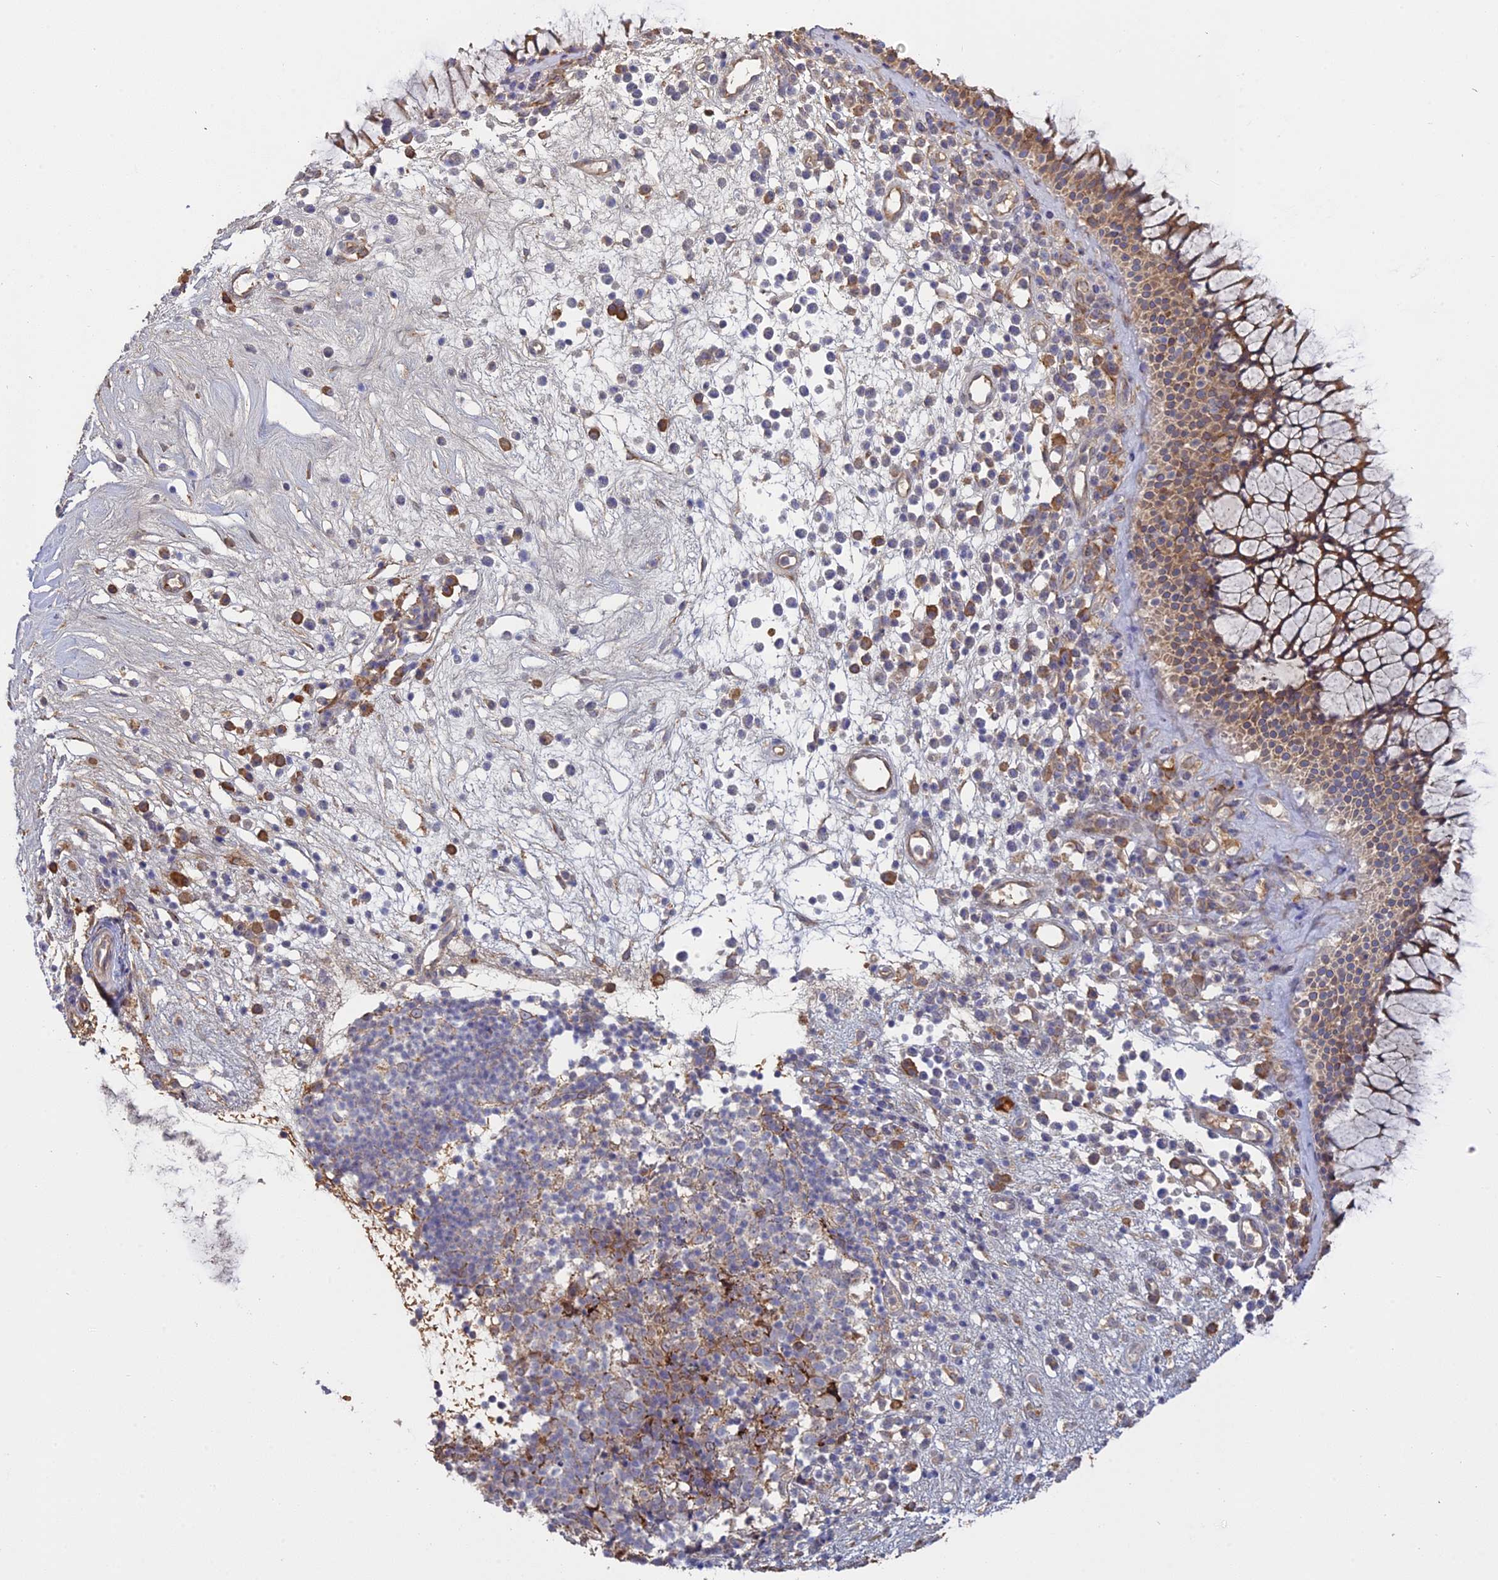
{"staining": {"intensity": "moderate", "quantity": "25%-75%", "location": "cytoplasmic/membranous"}, "tissue": "nasopharynx", "cell_type": "Respiratory epithelial cells", "image_type": "normal", "snomed": [{"axis": "morphology", "description": "Normal tissue, NOS"}, {"axis": "morphology", "description": "Inflammation, NOS"}, {"axis": "topography", "description": "Nasopharynx"}], "caption": "Approximately 25%-75% of respiratory epithelial cells in unremarkable human nasopharynx show moderate cytoplasmic/membranous protein staining as visualized by brown immunohistochemical staining.", "gene": "PPIC", "patient": {"sex": "male", "age": 70}}